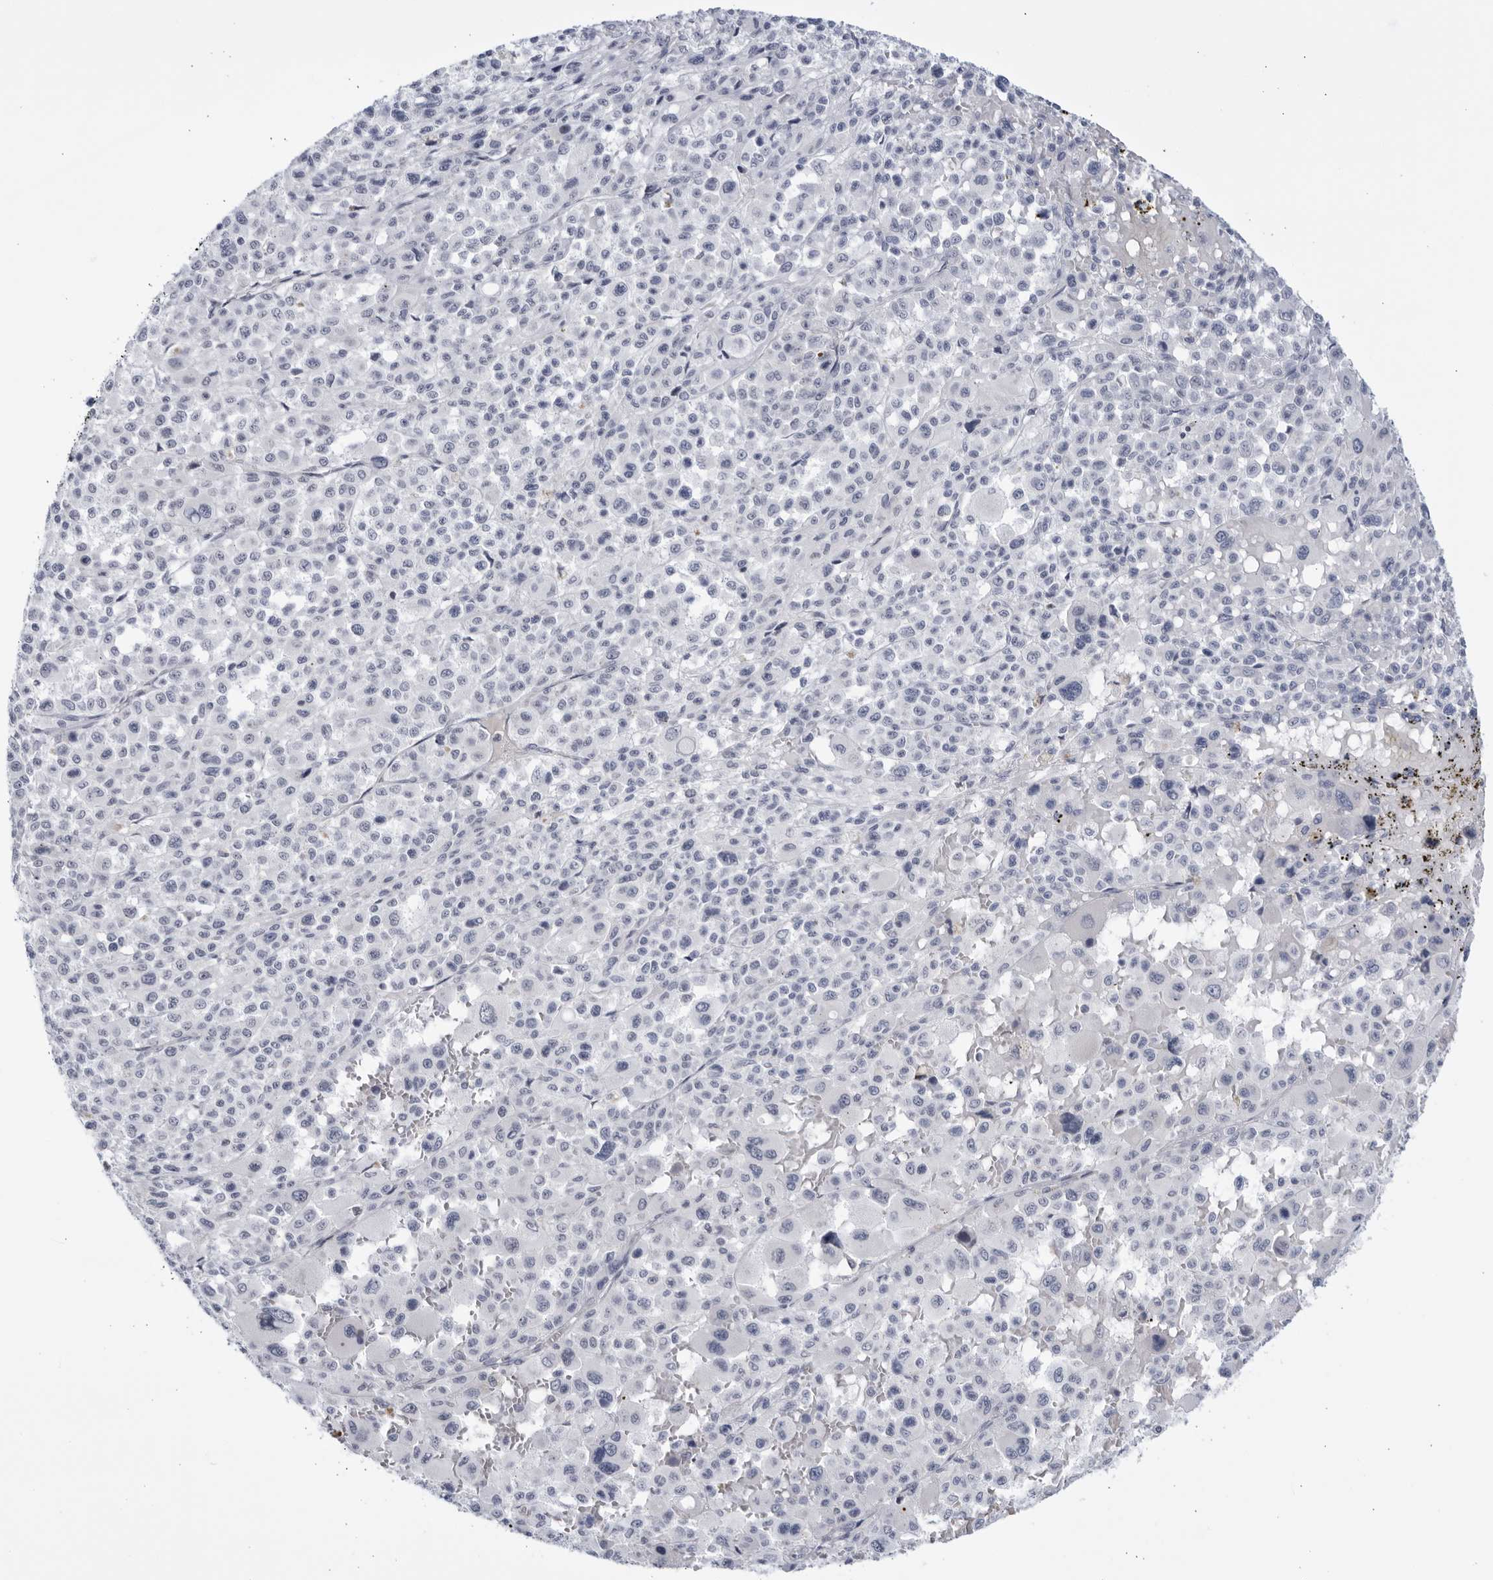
{"staining": {"intensity": "negative", "quantity": "none", "location": "none"}, "tissue": "melanoma", "cell_type": "Tumor cells", "image_type": "cancer", "snomed": [{"axis": "morphology", "description": "Malignant melanoma, Metastatic site"}, {"axis": "topography", "description": "Skin"}], "caption": "Immunohistochemical staining of human malignant melanoma (metastatic site) displays no significant positivity in tumor cells. (Stains: DAB (3,3'-diaminobenzidine) immunohistochemistry (IHC) with hematoxylin counter stain, Microscopy: brightfield microscopy at high magnification).", "gene": "CNBD1", "patient": {"sex": "female", "age": 74}}